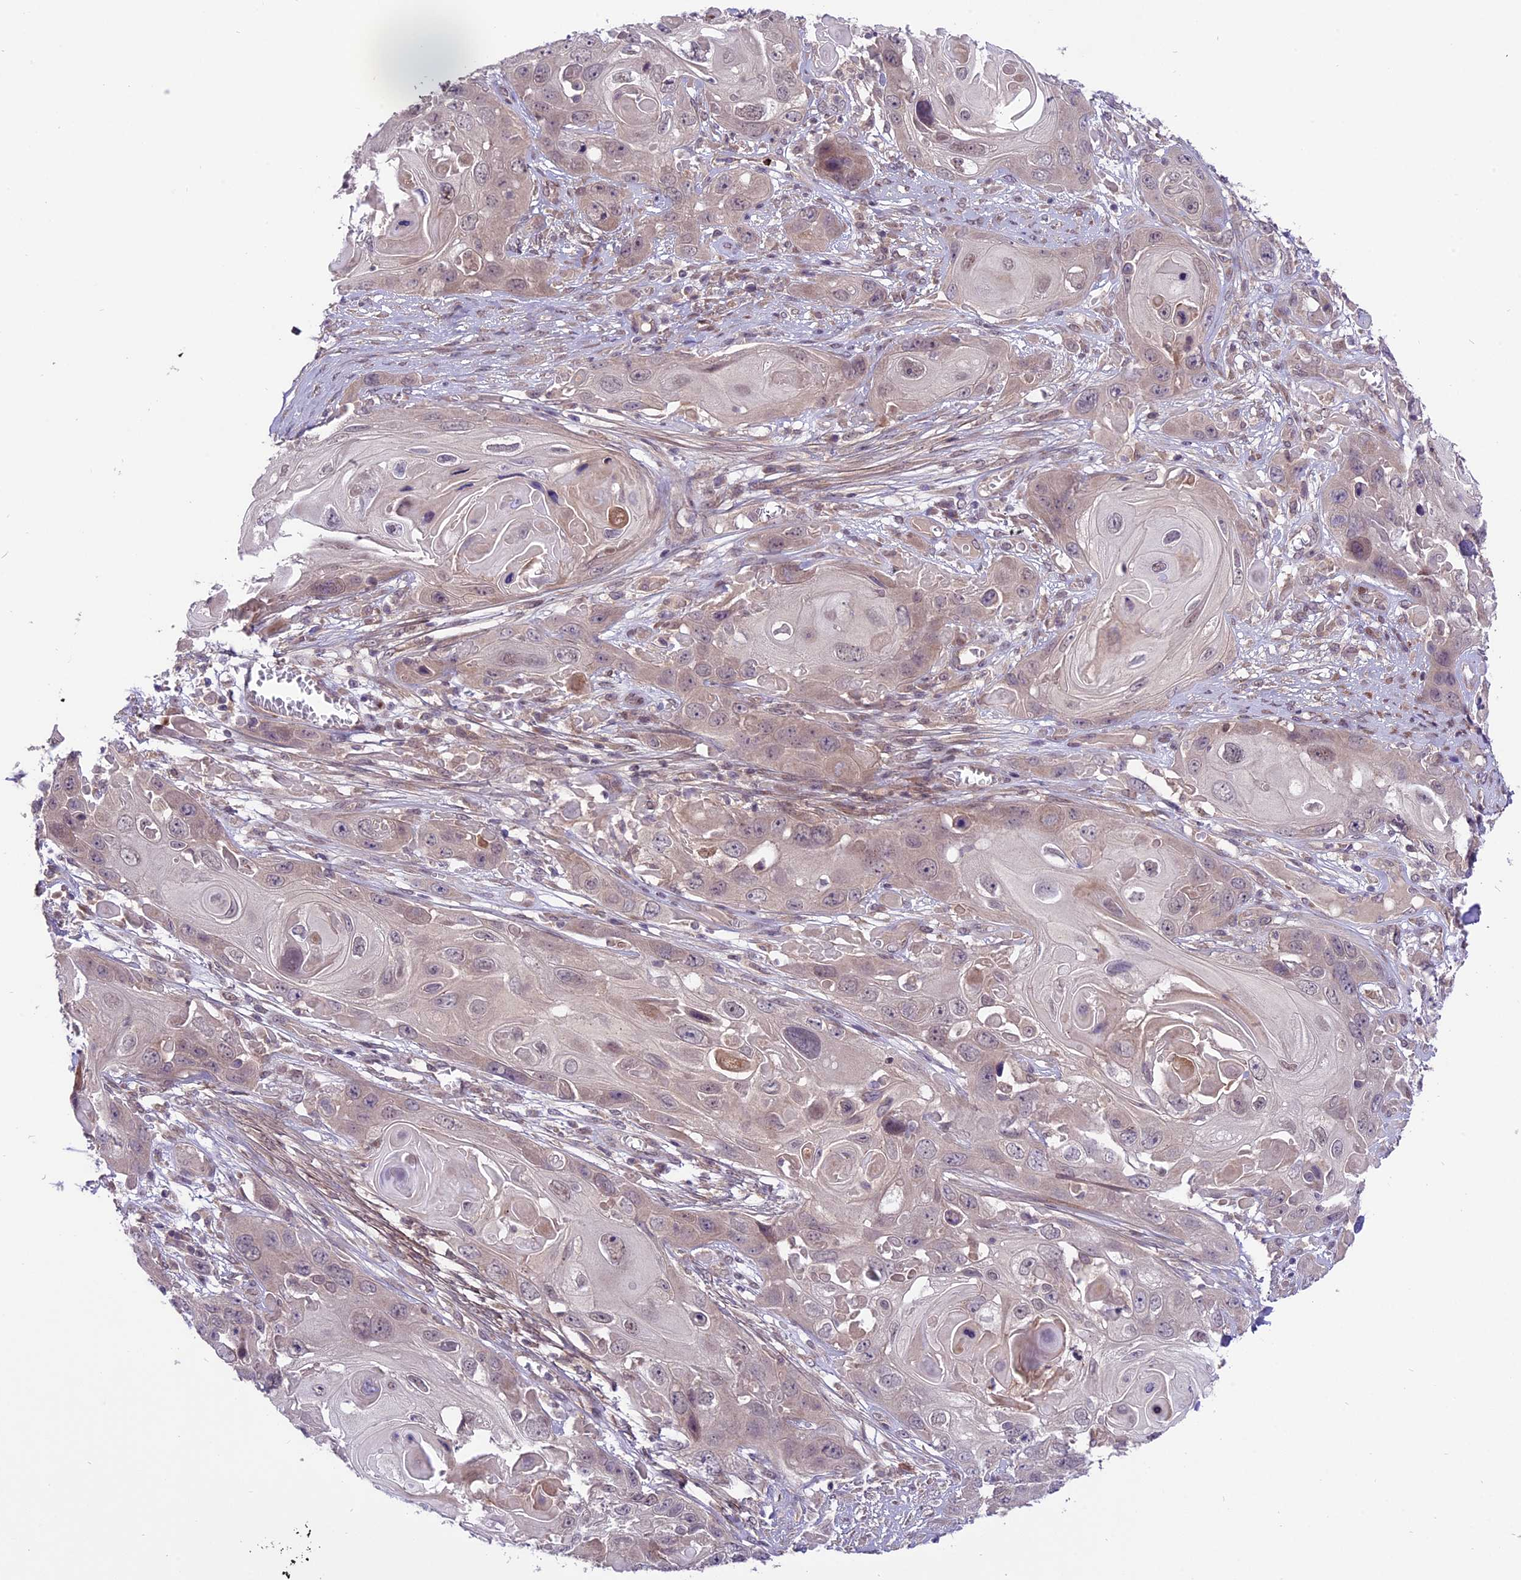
{"staining": {"intensity": "weak", "quantity": "<25%", "location": "cytoplasmic/membranous"}, "tissue": "skin cancer", "cell_type": "Tumor cells", "image_type": "cancer", "snomed": [{"axis": "morphology", "description": "Squamous cell carcinoma, NOS"}, {"axis": "topography", "description": "Skin"}], "caption": "Tumor cells are negative for brown protein staining in squamous cell carcinoma (skin). (IHC, brightfield microscopy, high magnification).", "gene": "SPRED1", "patient": {"sex": "male", "age": 55}}